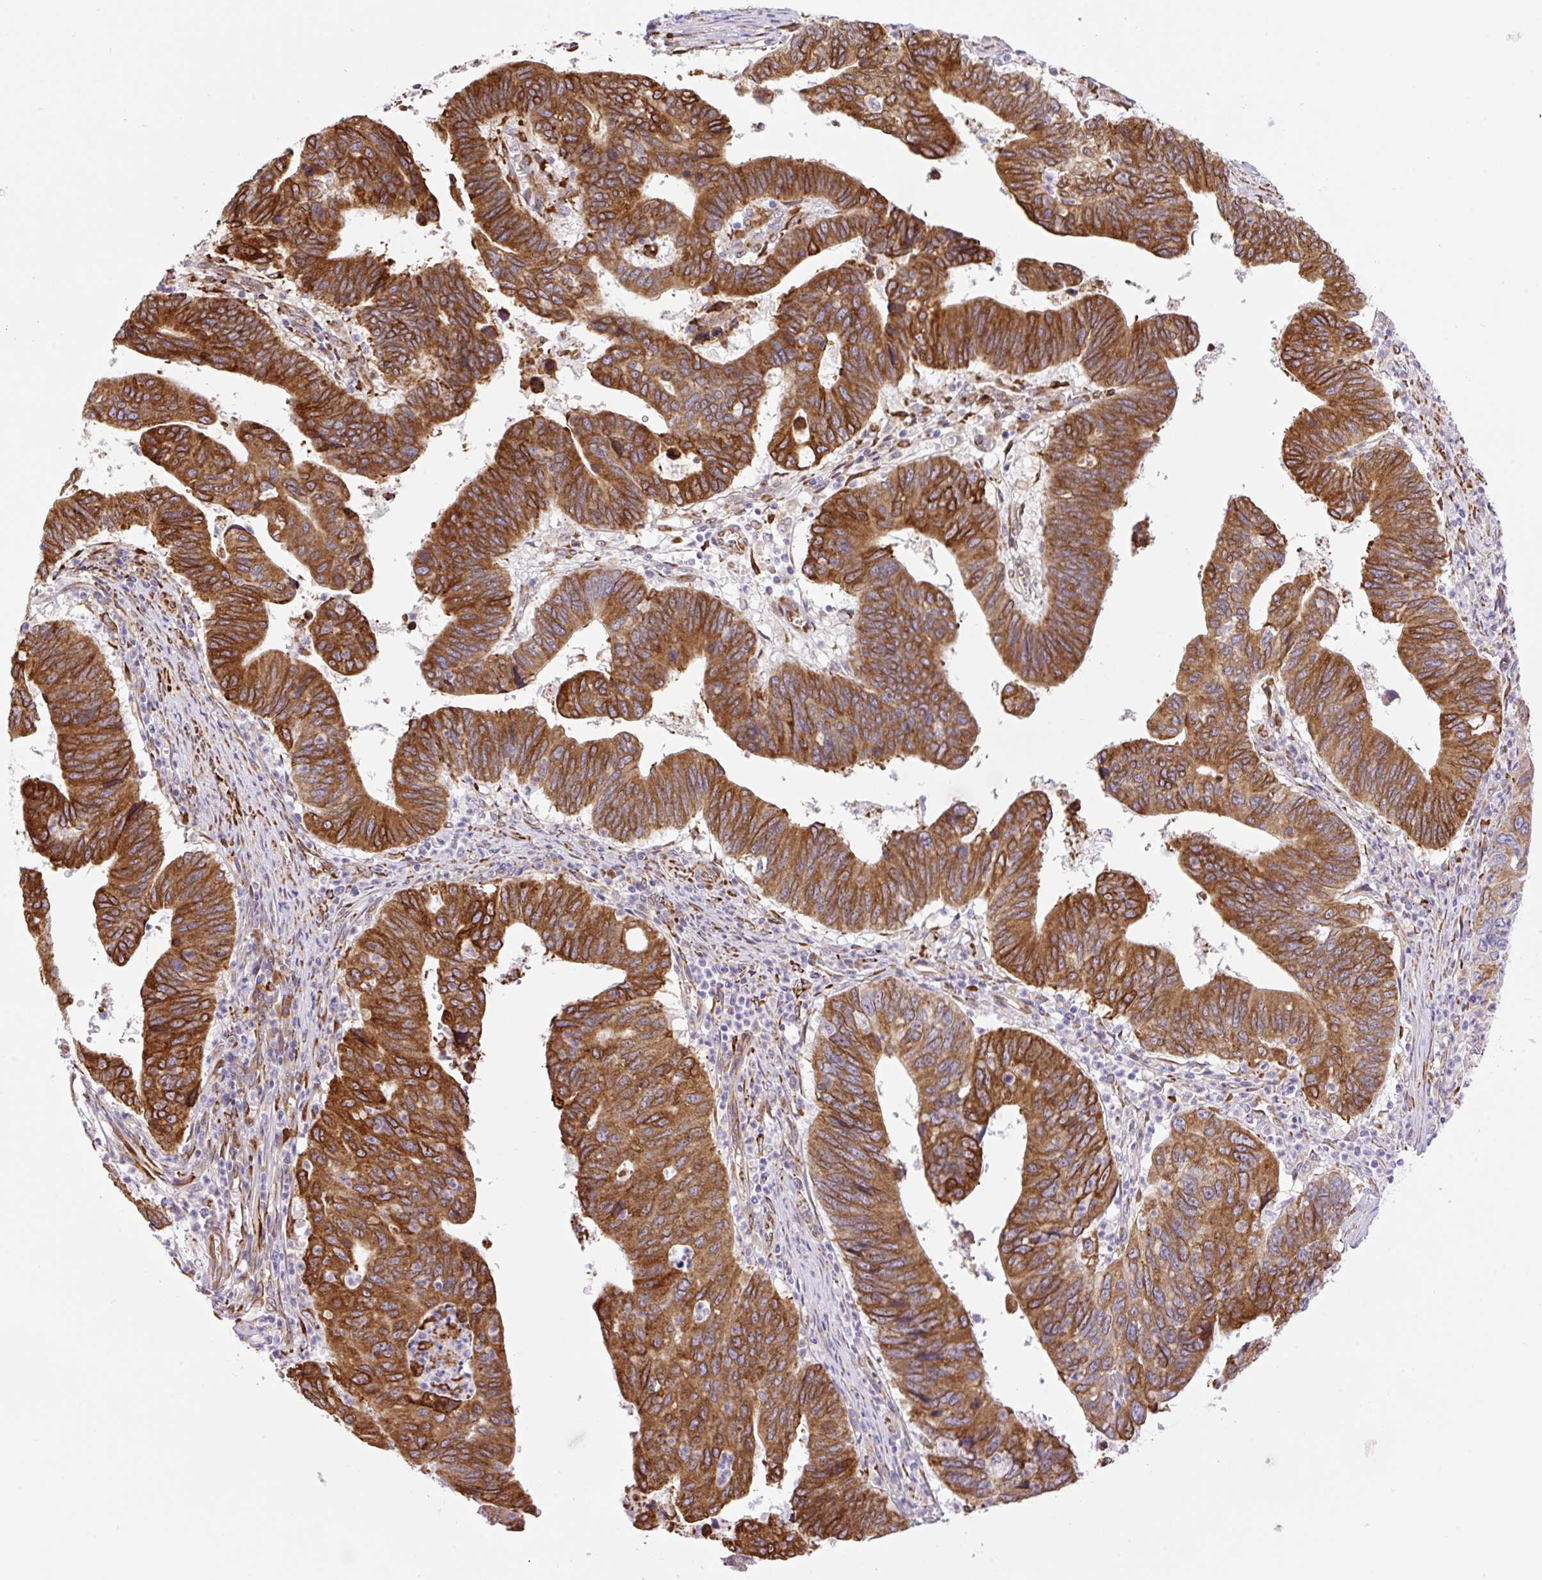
{"staining": {"intensity": "strong", "quantity": ">75%", "location": "cytoplasmic/membranous"}, "tissue": "stomach cancer", "cell_type": "Tumor cells", "image_type": "cancer", "snomed": [{"axis": "morphology", "description": "Adenocarcinoma, NOS"}, {"axis": "topography", "description": "Stomach"}], "caption": "Strong cytoplasmic/membranous protein staining is seen in approximately >75% of tumor cells in adenocarcinoma (stomach).", "gene": "RAB30", "patient": {"sex": "male", "age": 59}}